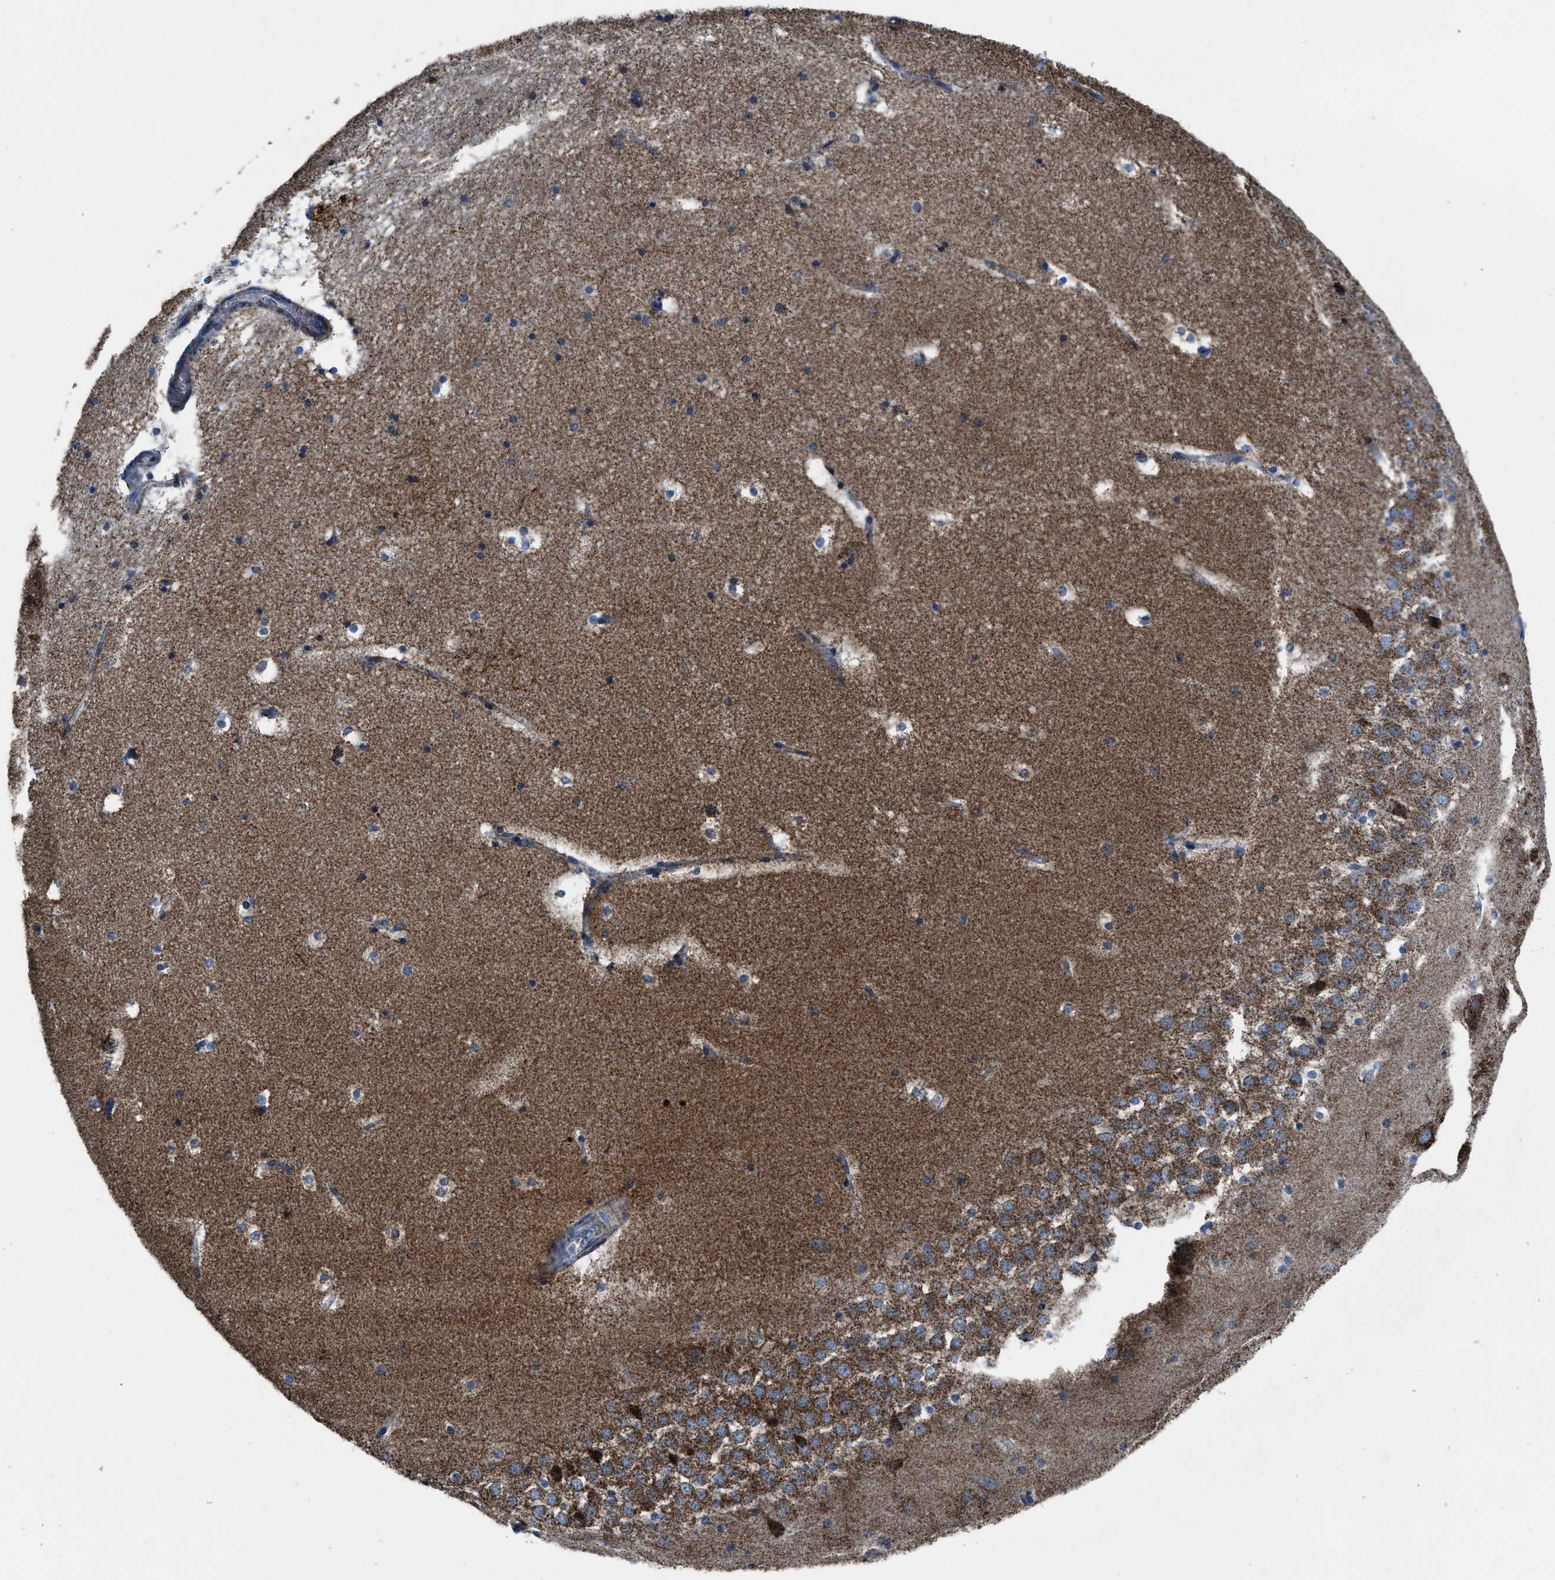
{"staining": {"intensity": "moderate", "quantity": ">75%", "location": "cytoplasmic/membranous"}, "tissue": "hippocampus", "cell_type": "Glial cells", "image_type": "normal", "snomed": [{"axis": "morphology", "description": "Normal tissue, NOS"}, {"axis": "topography", "description": "Hippocampus"}], "caption": "IHC (DAB (3,3'-diaminobenzidine)) staining of unremarkable human hippocampus demonstrates moderate cytoplasmic/membranous protein expression in approximately >75% of glial cells.", "gene": "NSD3", "patient": {"sex": "male", "age": 45}}